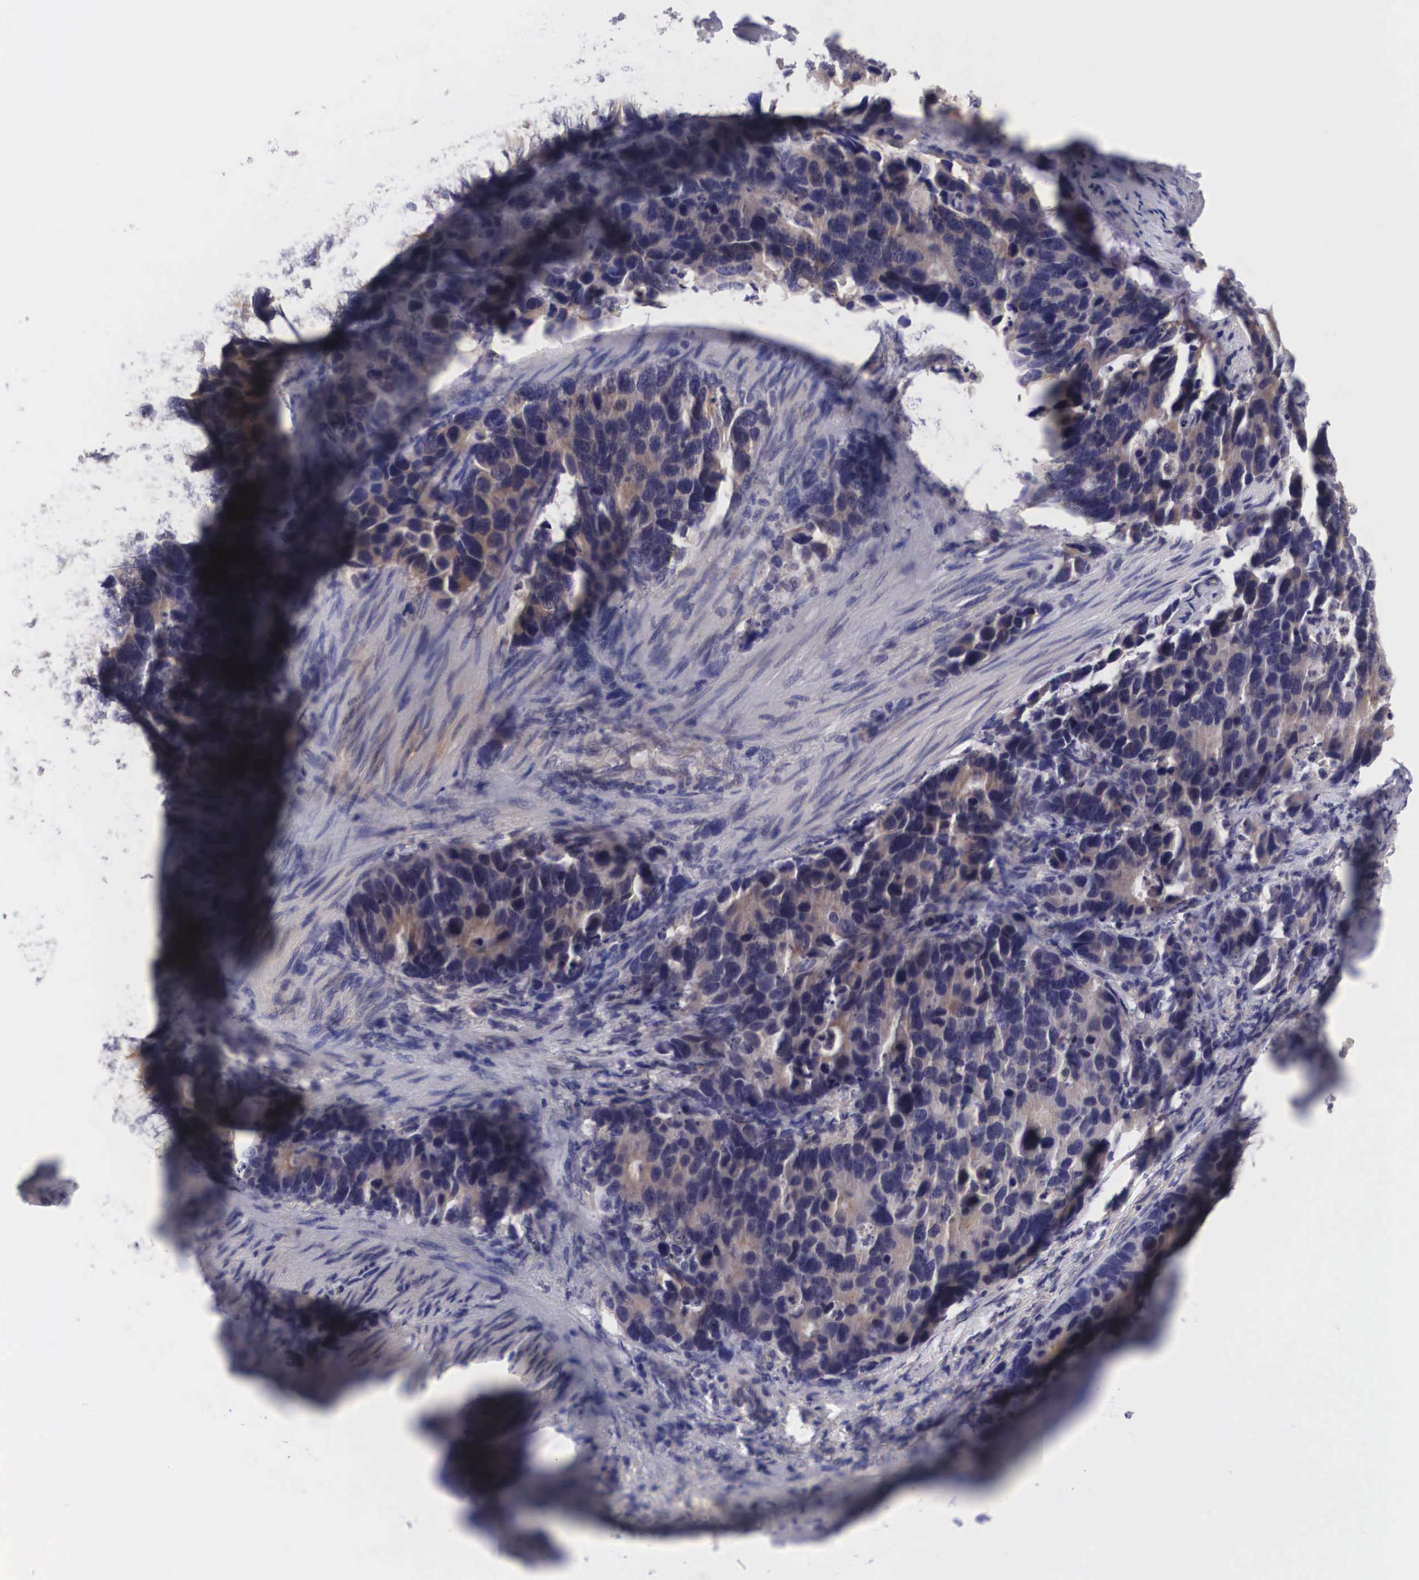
{"staining": {"intensity": "weak", "quantity": "25%-75%", "location": "cytoplasmic/membranous,nuclear"}, "tissue": "stomach cancer", "cell_type": "Tumor cells", "image_type": "cancer", "snomed": [{"axis": "morphology", "description": "Adenocarcinoma, NOS"}, {"axis": "topography", "description": "Stomach, upper"}], "caption": "Immunohistochemistry (IHC) (DAB) staining of human stomach cancer exhibits weak cytoplasmic/membranous and nuclear protein positivity in approximately 25%-75% of tumor cells.", "gene": "OTX2", "patient": {"sex": "male", "age": 71}}